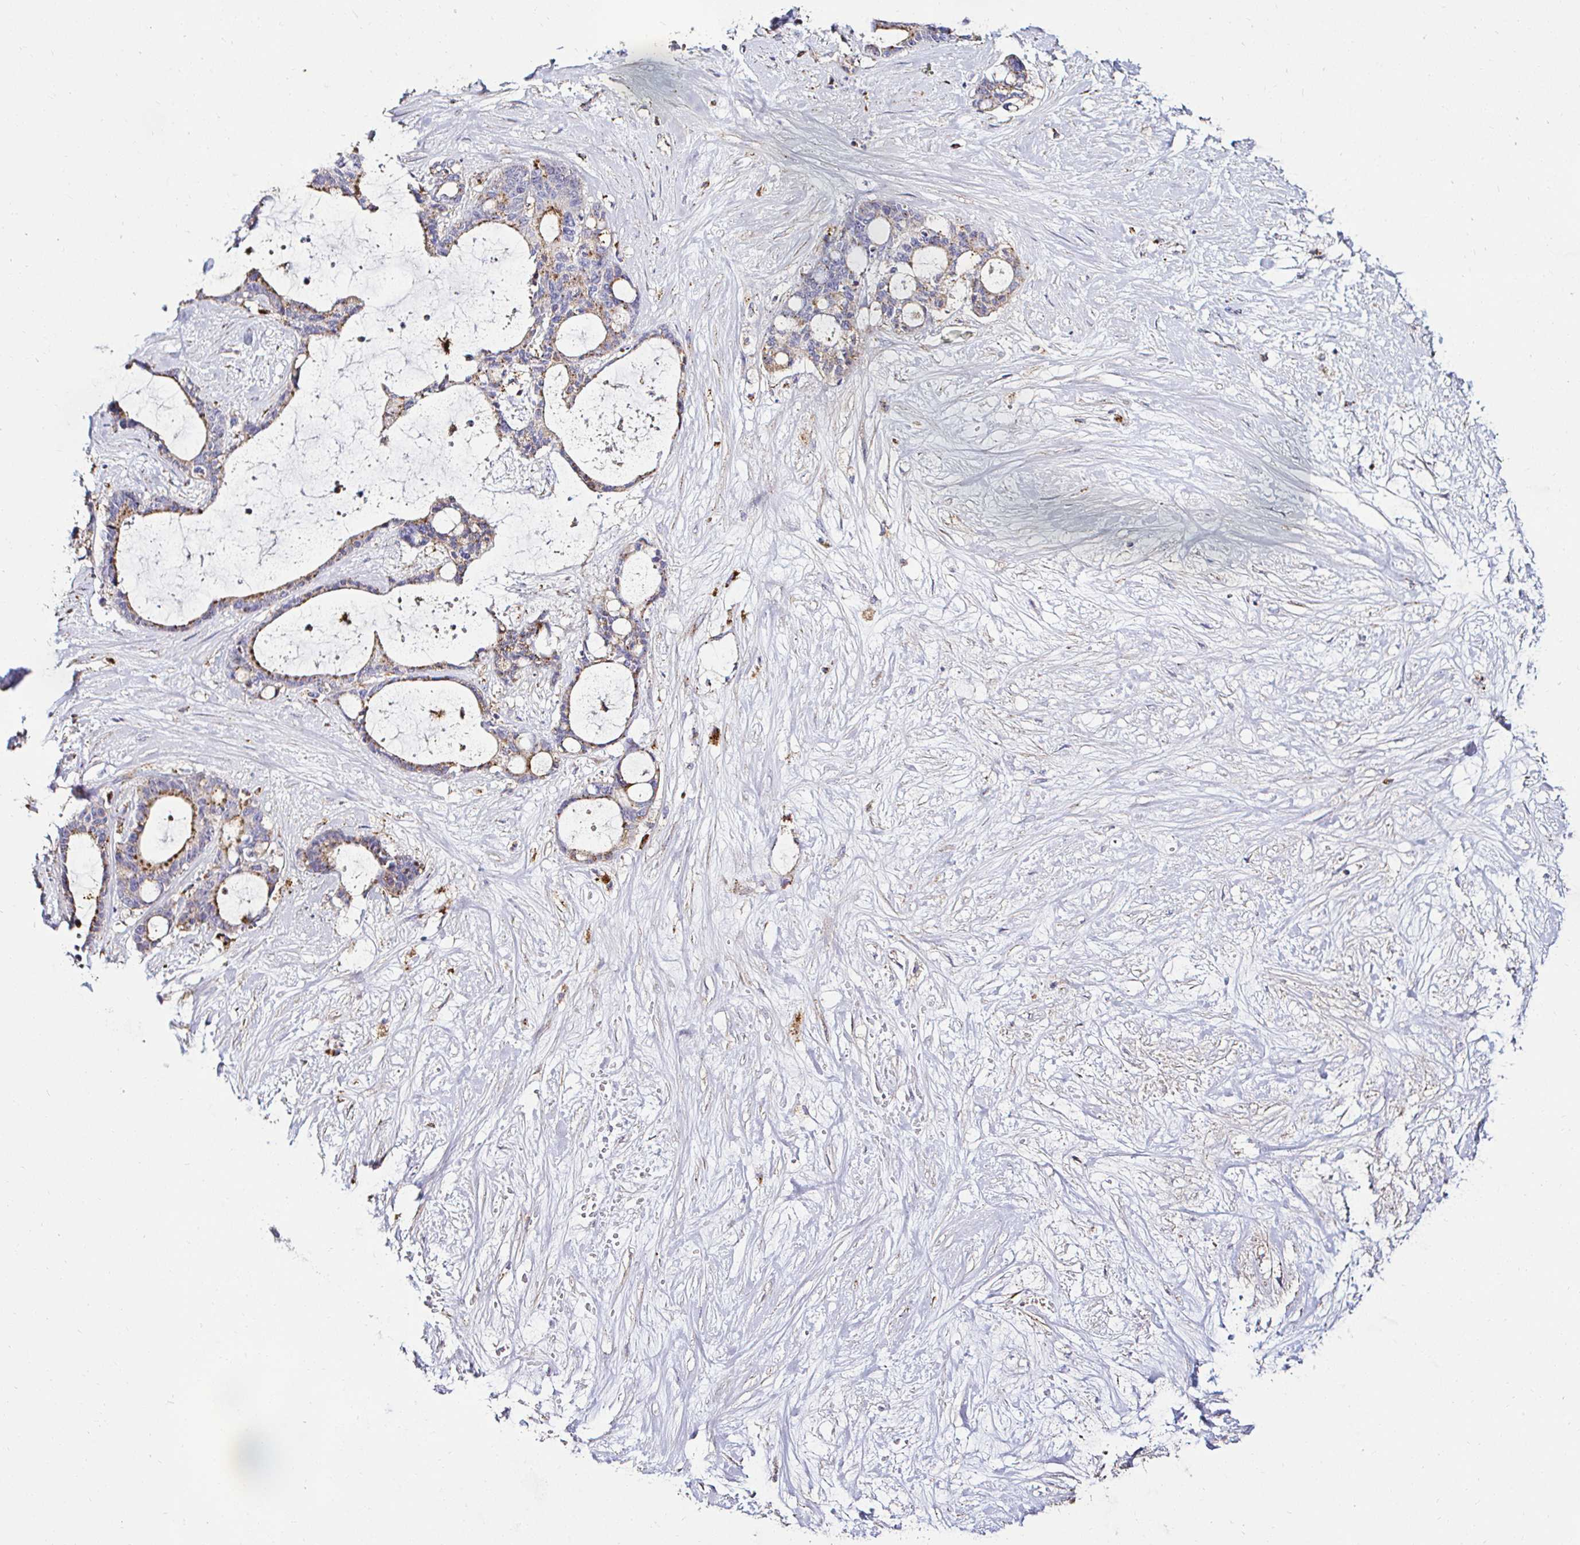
{"staining": {"intensity": "moderate", "quantity": ">75%", "location": "cytoplasmic/membranous"}, "tissue": "liver cancer", "cell_type": "Tumor cells", "image_type": "cancer", "snomed": [{"axis": "morphology", "description": "Normal tissue, NOS"}, {"axis": "morphology", "description": "Cholangiocarcinoma"}, {"axis": "topography", "description": "Liver"}, {"axis": "topography", "description": "Peripheral nerve tissue"}], "caption": "Cholangiocarcinoma (liver) tissue displays moderate cytoplasmic/membranous expression in approximately >75% of tumor cells", "gene": "GALNS", "patient": {"sex": "female", "age": 73}}